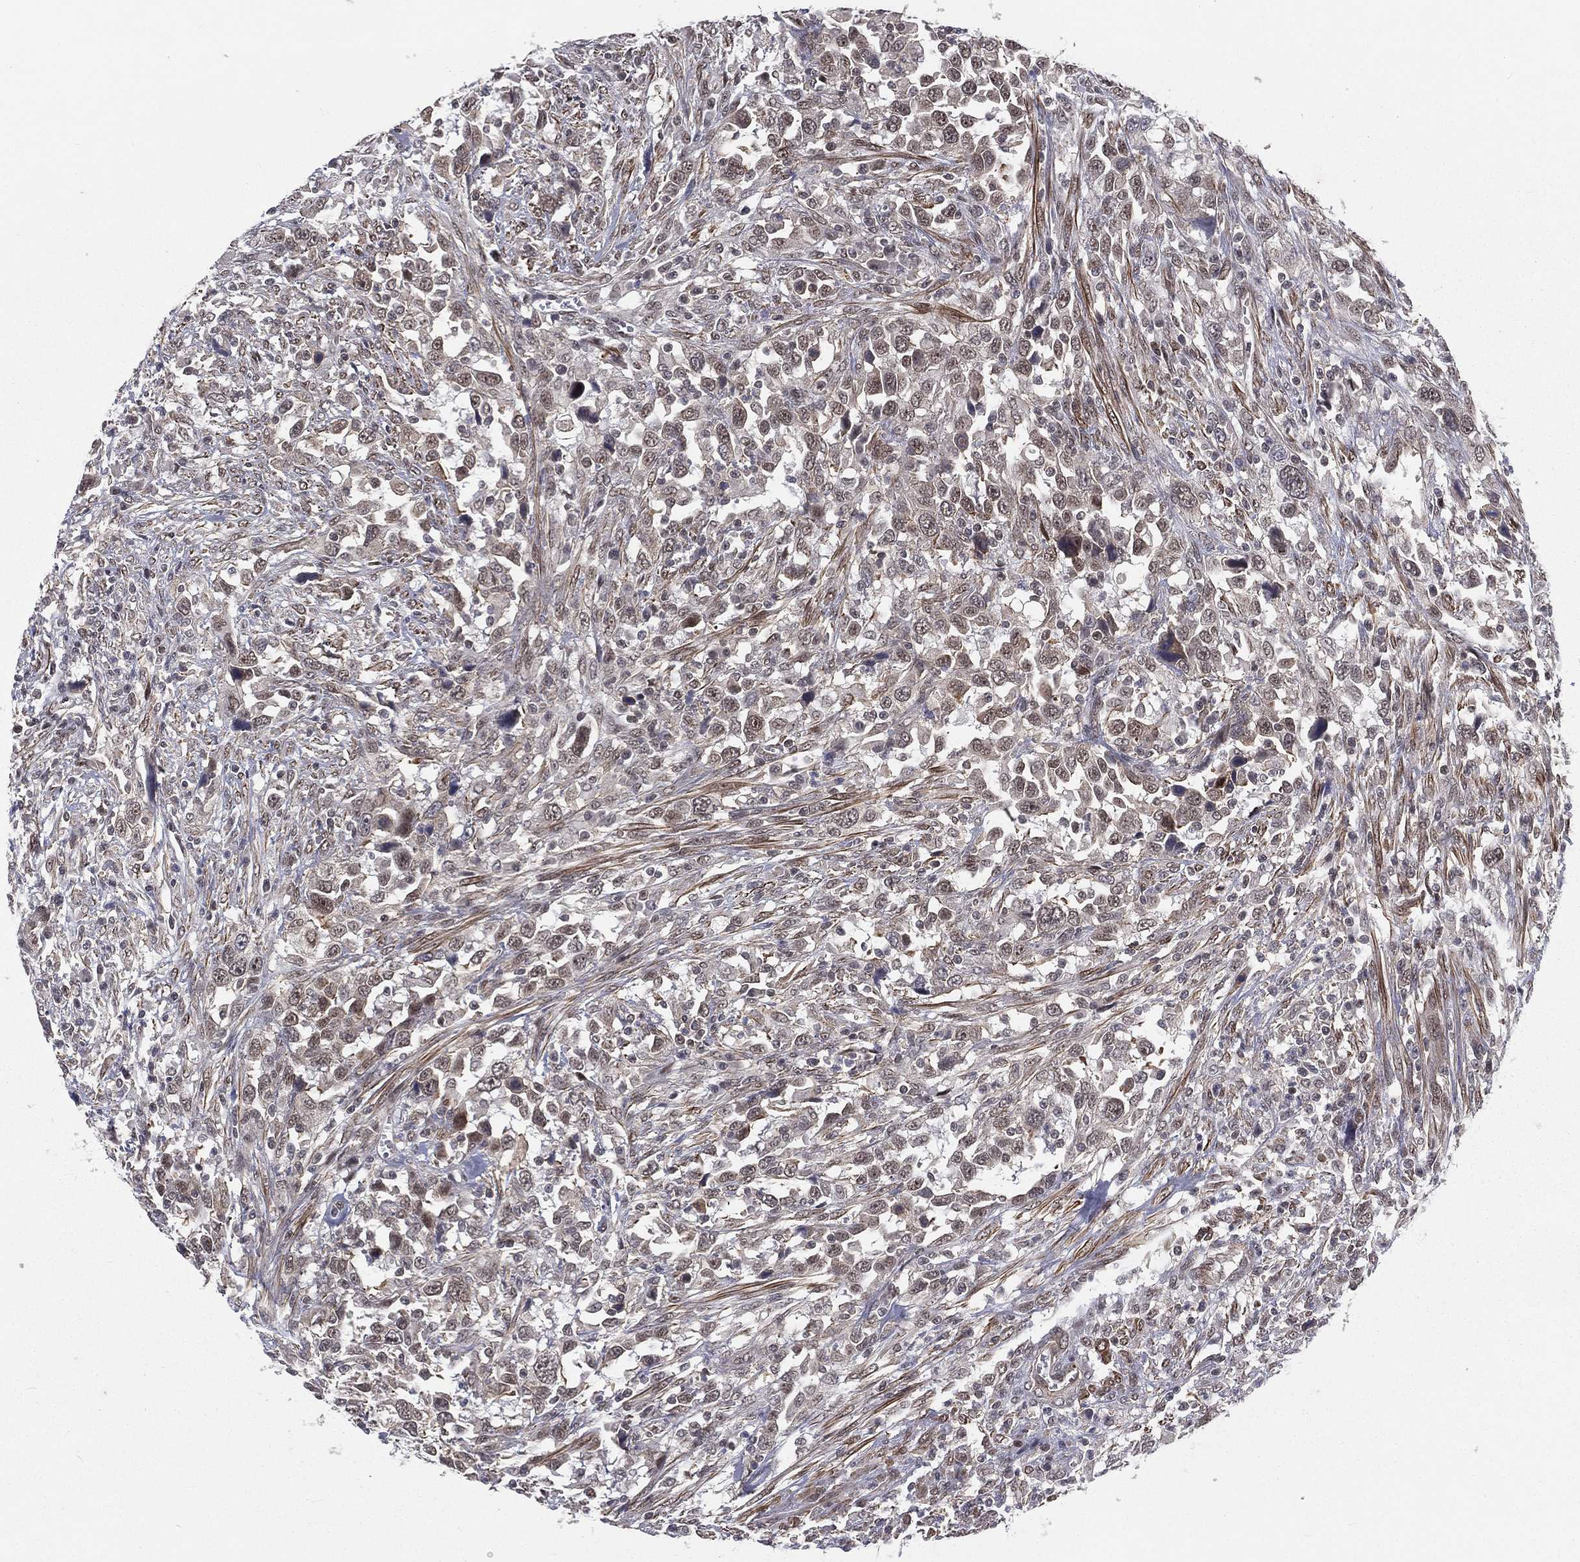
{"staining": {"intensity": "weak", "quantity": "<25%", "location": "nuclear"}, "tissue": "urothelial cancer", "cell_type": "Tumor cells", "image_type": "cancer", "snomed": [{"axis": "morphology", "description": "Urothelial carcinoma, NOS"}, {"axis": "morphology", "description": "Urothelial carcinoma, High grade"}, {"axis": "topography", "description": "Urinary bladder"}], "caption": "IHC histopathology image of human urothelial cancer stained for a protein (brown), which reveals no positivity in tumor cells.", "gene": "MORC2", "patient": {"sex": "female", "age": 64}}